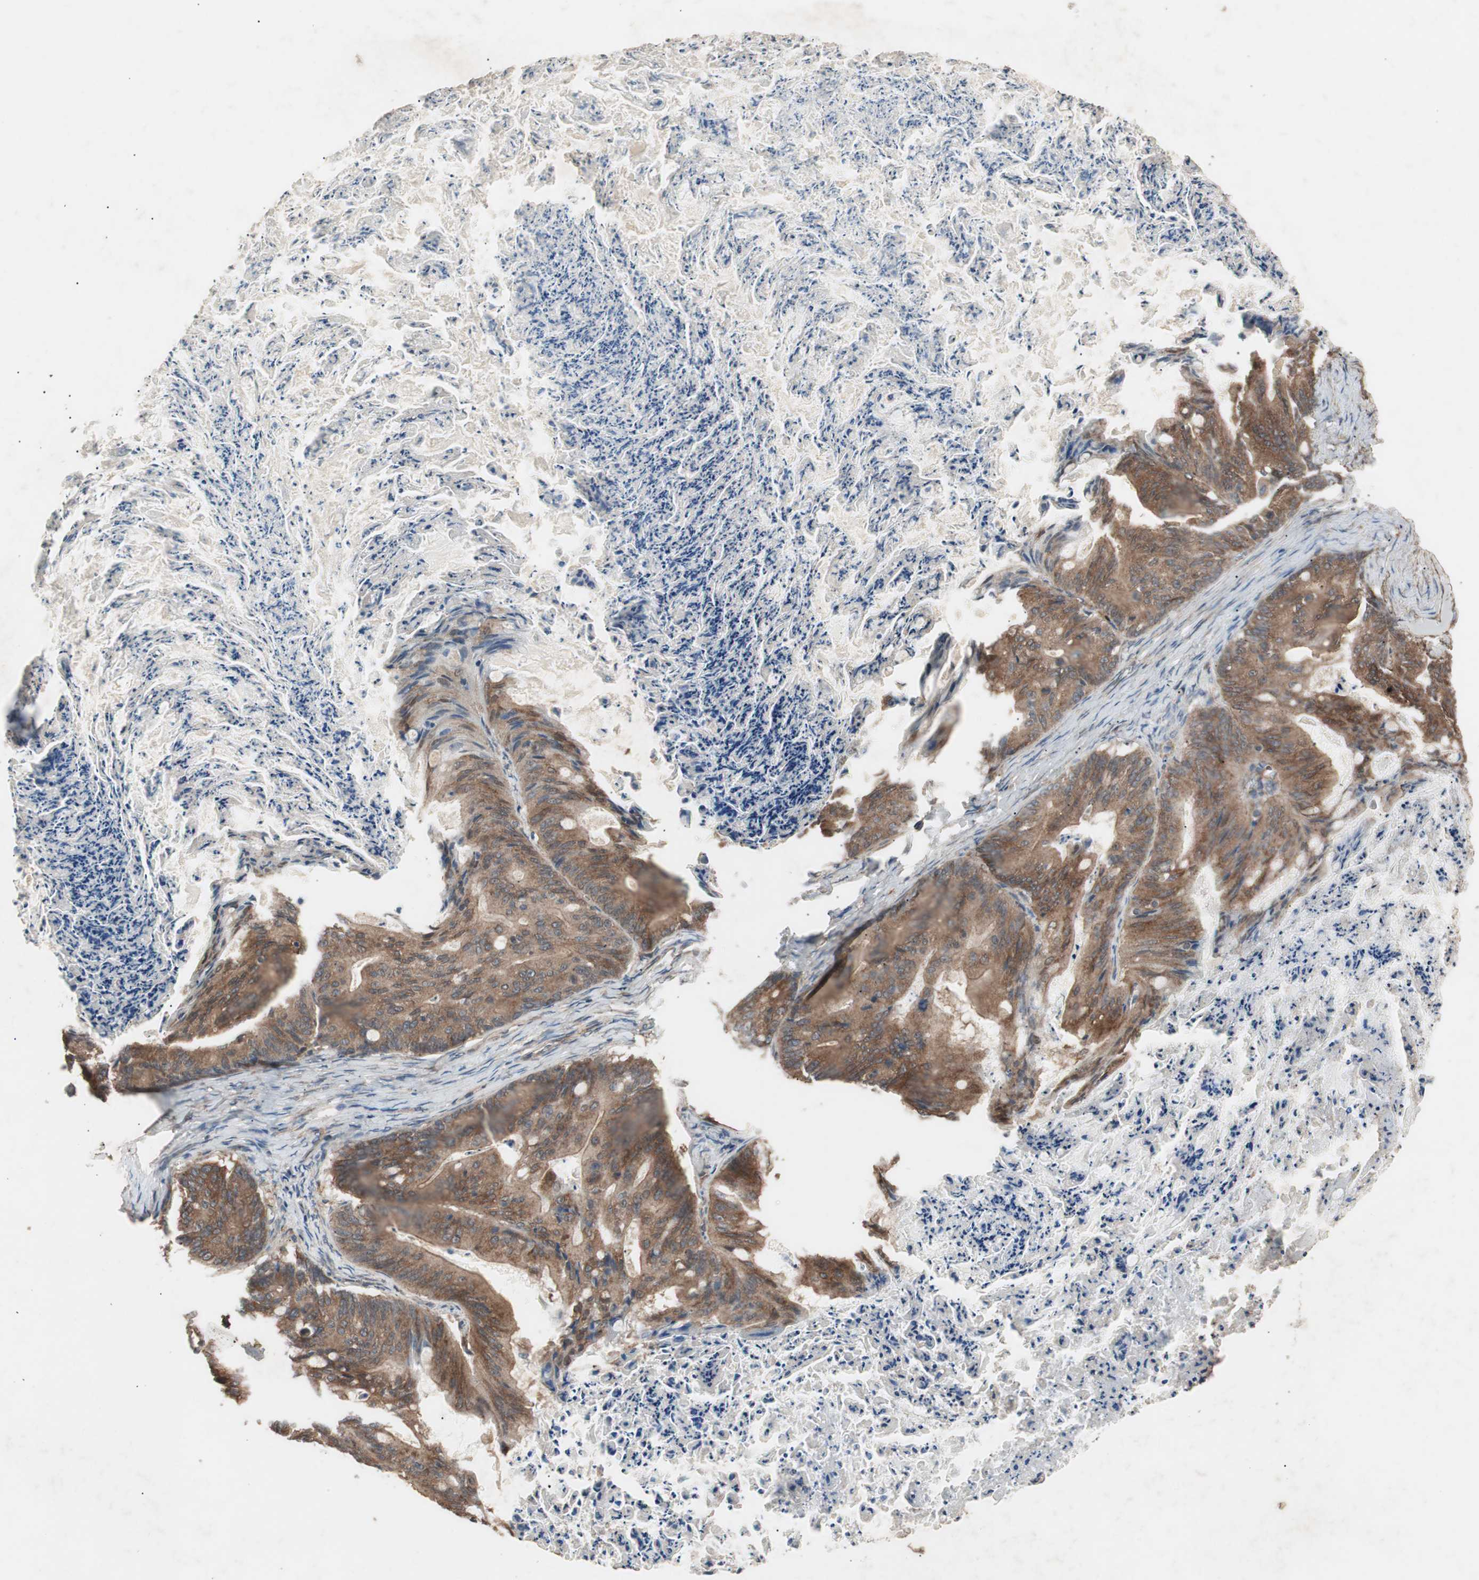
{"staining": {"intensity": "moderate", "quantity": ">75%", "location": "cytoplasmic/membranous"}, "tissue": "ovarian cancer", "cell_type": "Tumor cells", "image_type": "cancer", "snomed": [{"axis": "morphology", "description": "Cystadenocarcinoma, mucinous, NOS"}, {"axis": "topography", "description": "Ovary"}], "caption": "Brown immunohistochemical staining in human ovarian mucinous cystadenocarcinoma displays moderate cytoplasmic/membranous staining in about >75% of tumor cells.", "gene": "LZTS1", "patient": {"sex": "female", "age": 36}}